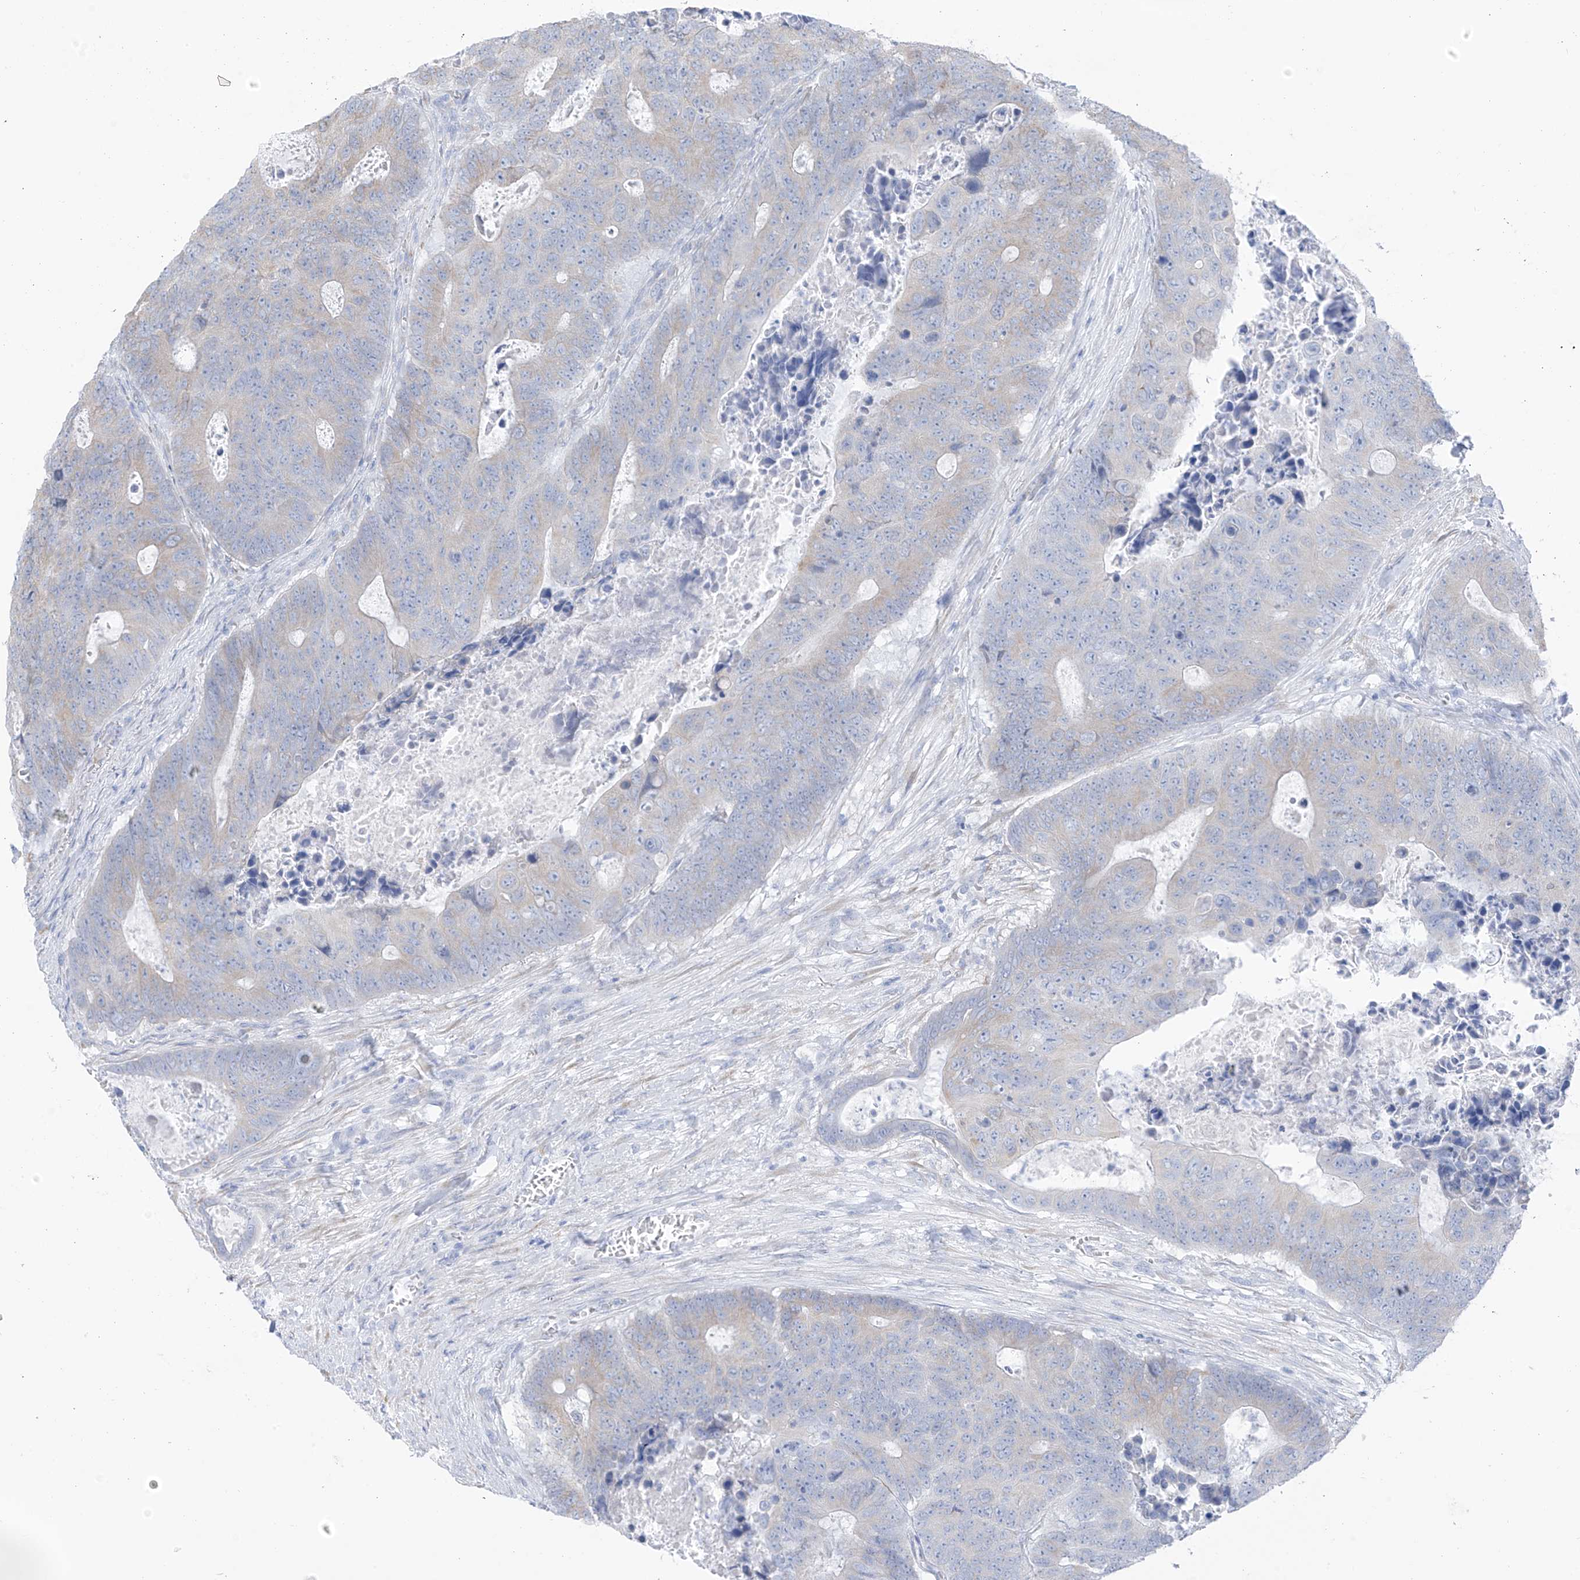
{"staining": {"intensity": "negative", "quantity": "none", "location": "none"}, "tissue": "colorectal cancer", "cell_type": "Tumor cells", "image_type": "cancer", "snomed": [{"axis": "morphology", "description": "Adenocarcinoma, NOS"}, {"axis": "topography", "description": "Colon"}], "caption": "Protein analysis of colorectal cancer (adenocarcinoma) shows no significant expression in tumor cells.", "gene": "RCN2", "patient": {"sex": "male", "age": 87}}